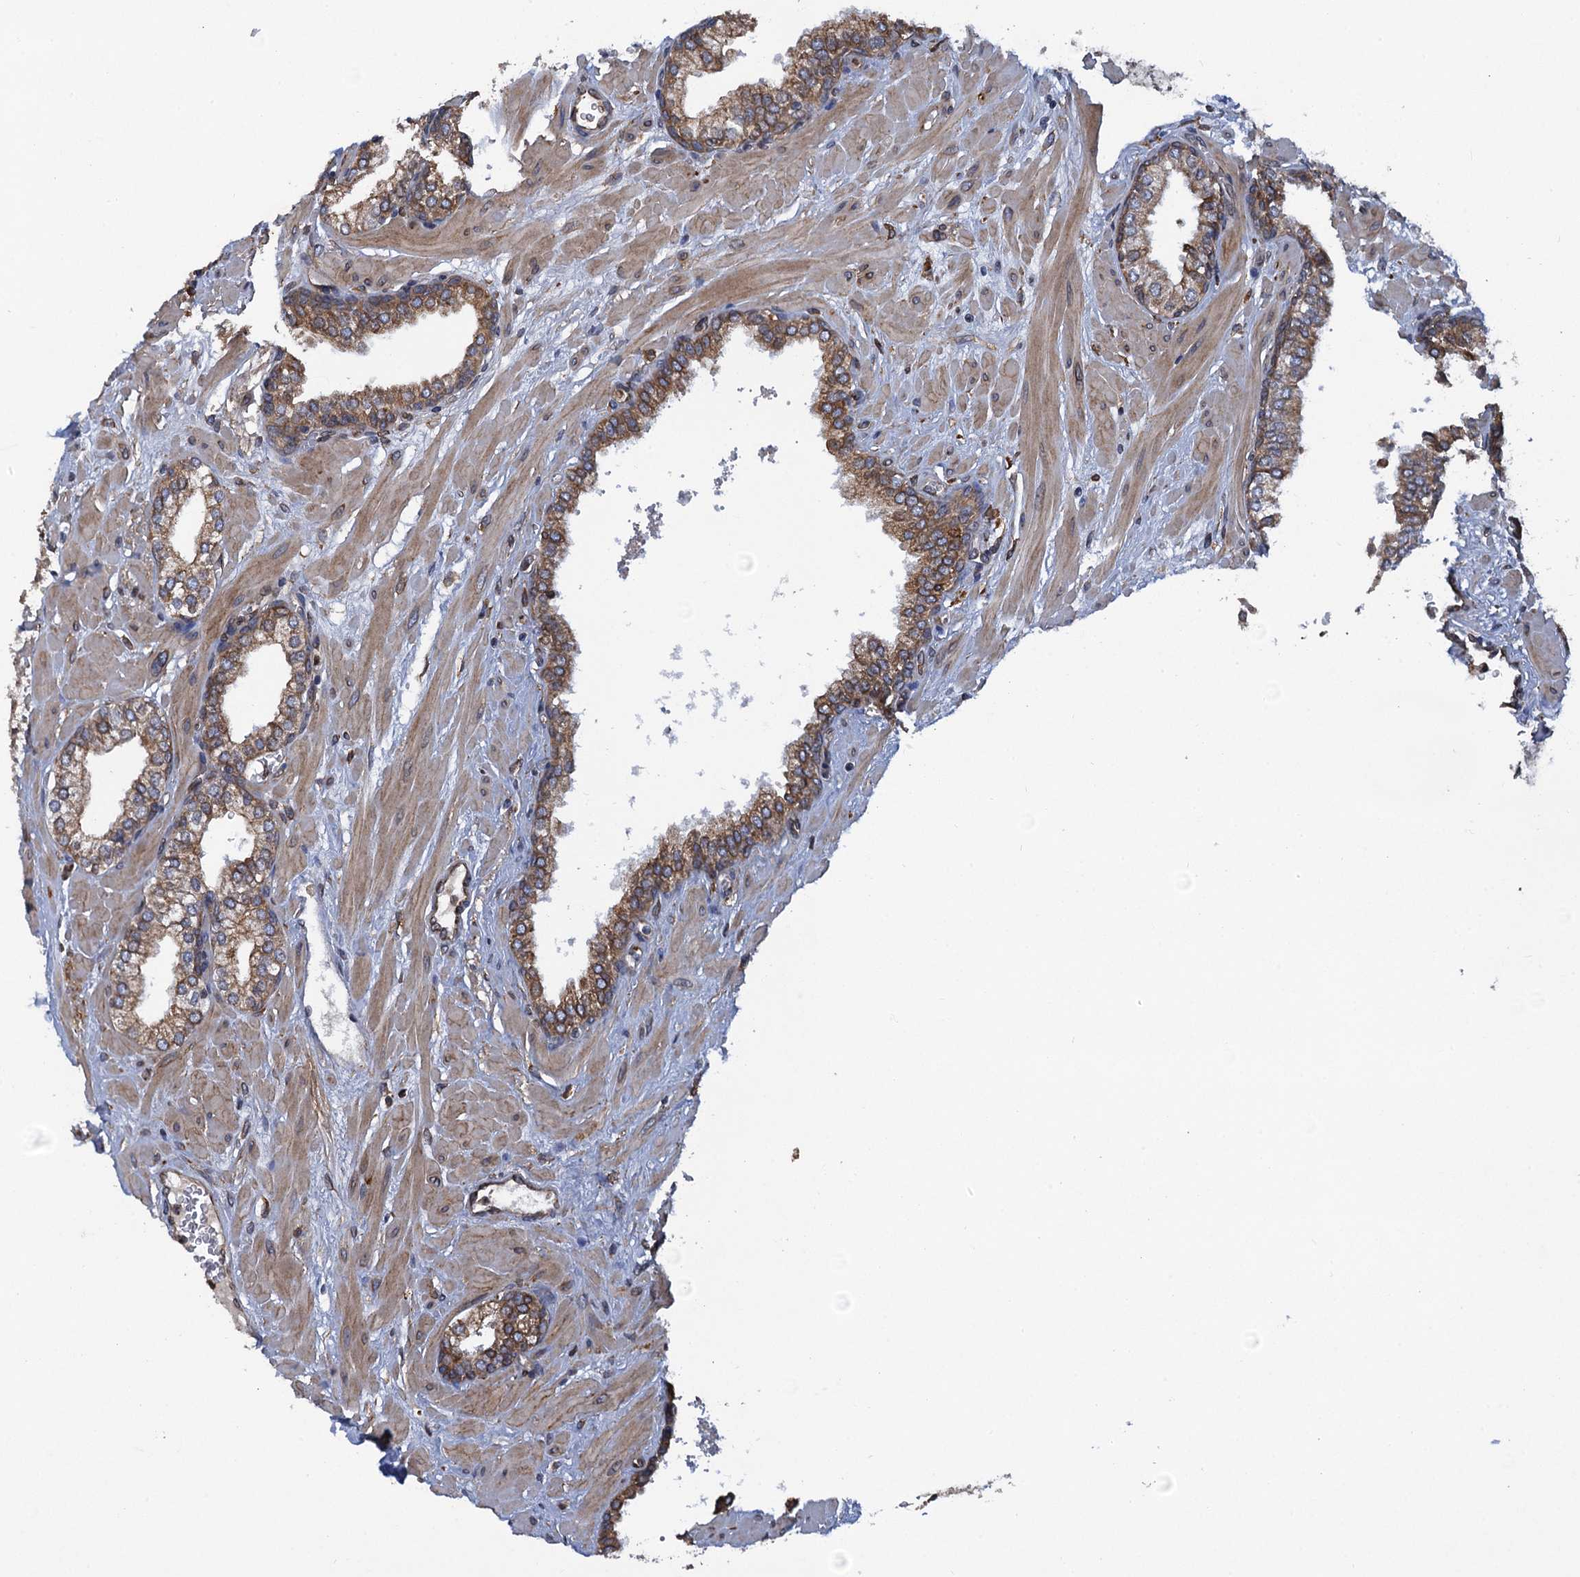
{"staining": {"intensity": "moderate", "quantity": ">75%", "location": "cytoplasmic/membranous"}, "tissue": "prostate", "cell_type": "Glandular cells", "image_type": "normal", "snomed": [{"axis": "morphology", "description": "Normal tissue, NOS"}, {"axis": "topography", "description": "Prostate"}], "caption": "The immunohistochemical stain highlights moderate cytoplasmic/membranous expression in glandular cells of unremarkable prostate.", "gene": "ARMC5", "patient": {"sex": "male", "age": 60}}